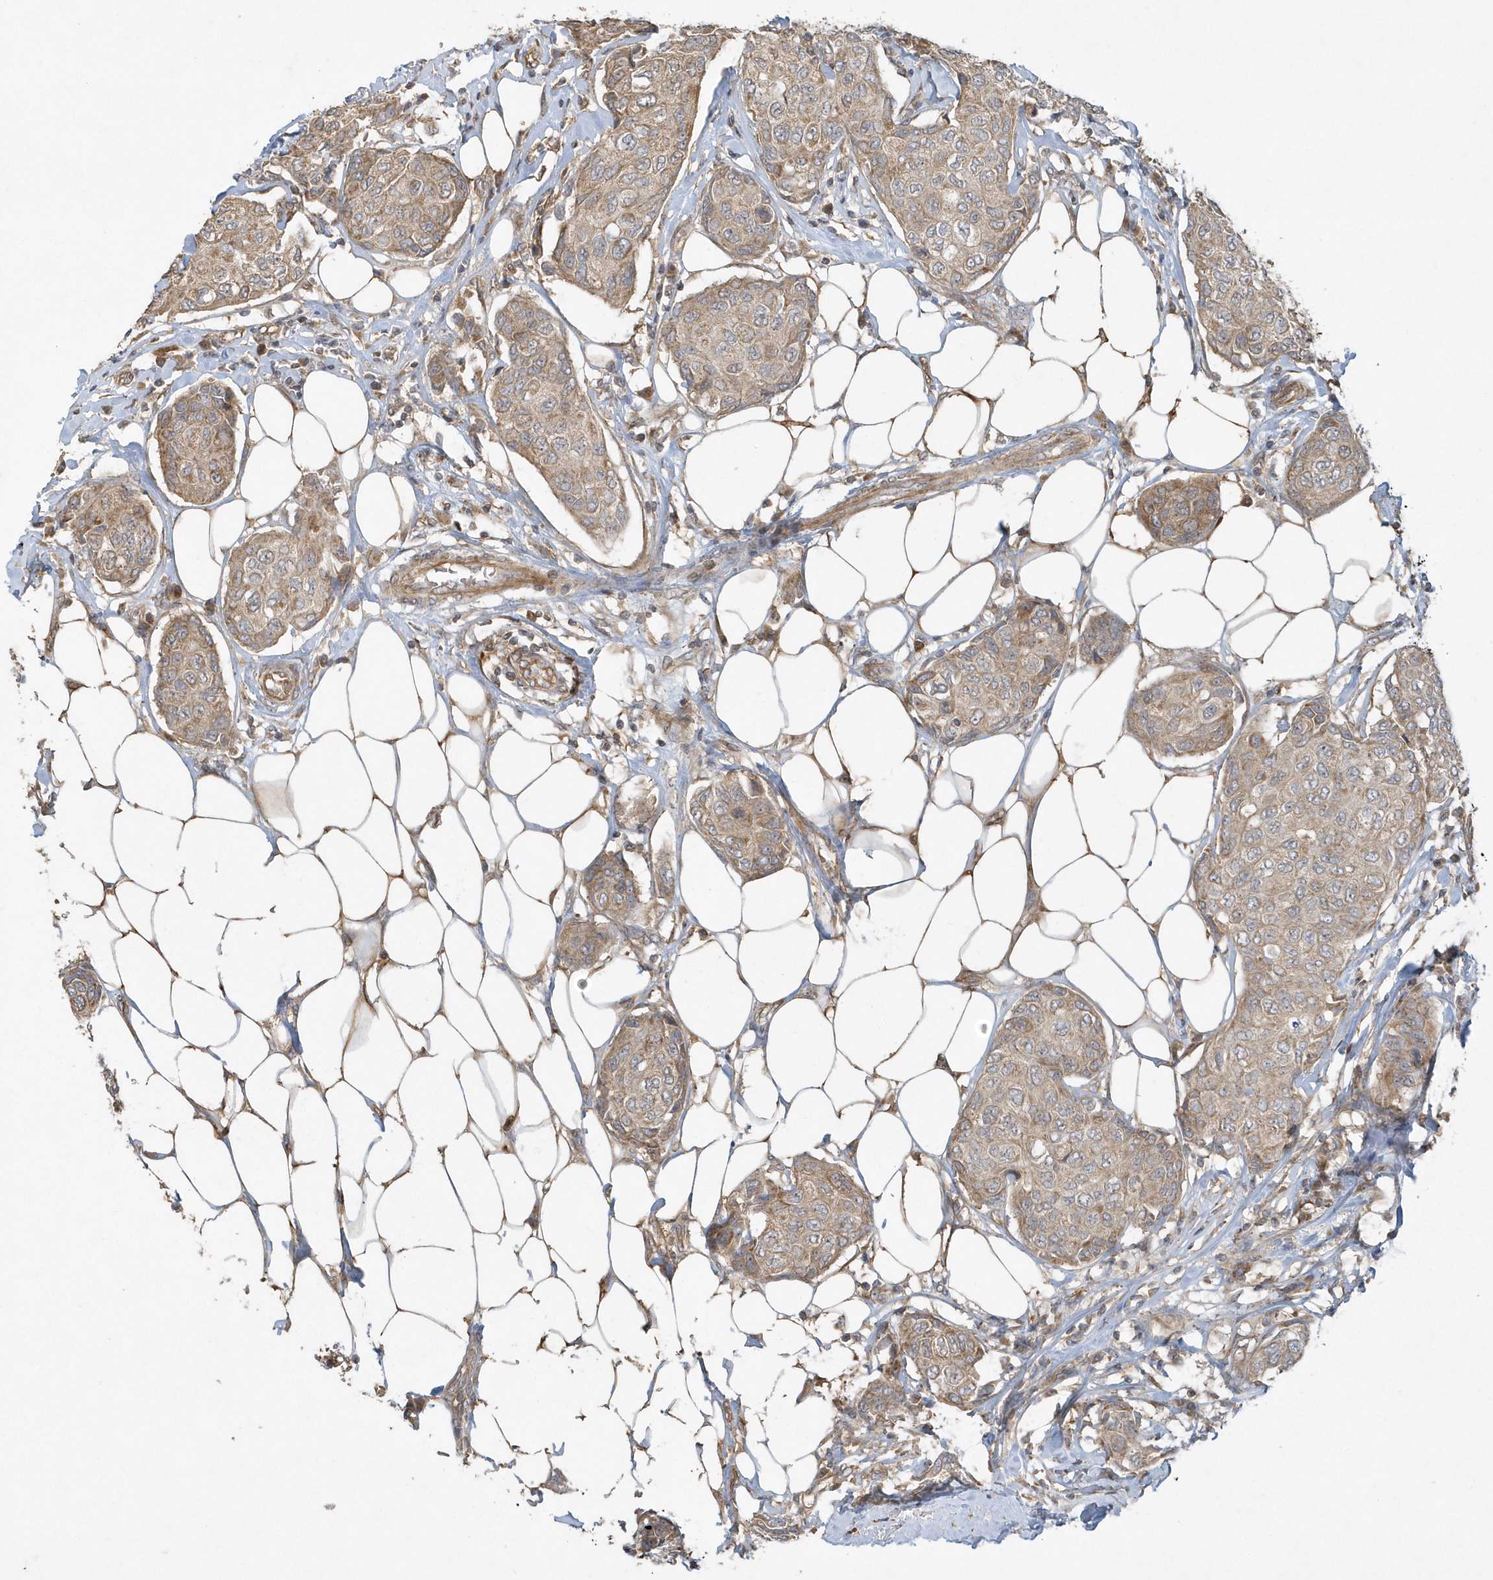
{"staining": {"intensity": "weak", "quantity": ">75%", "location": "cytoplasmic/membranous"}, "tissue": "breast cancer", "cell_type": "Tumor cells", "image_type": "cancer", "snomed": [{"axis": "morphology", "description": "Duct carcinoma"}, {"axis": "topography", "description": "Breast"}], "caption": "Immunohistochemical staining of breast cancer displays weak cytoplasmic/membranous protein staining in approximately >75% of tumor cells.", "gene": "THG1L", "patient": {"sex": "female", "age": 80}}